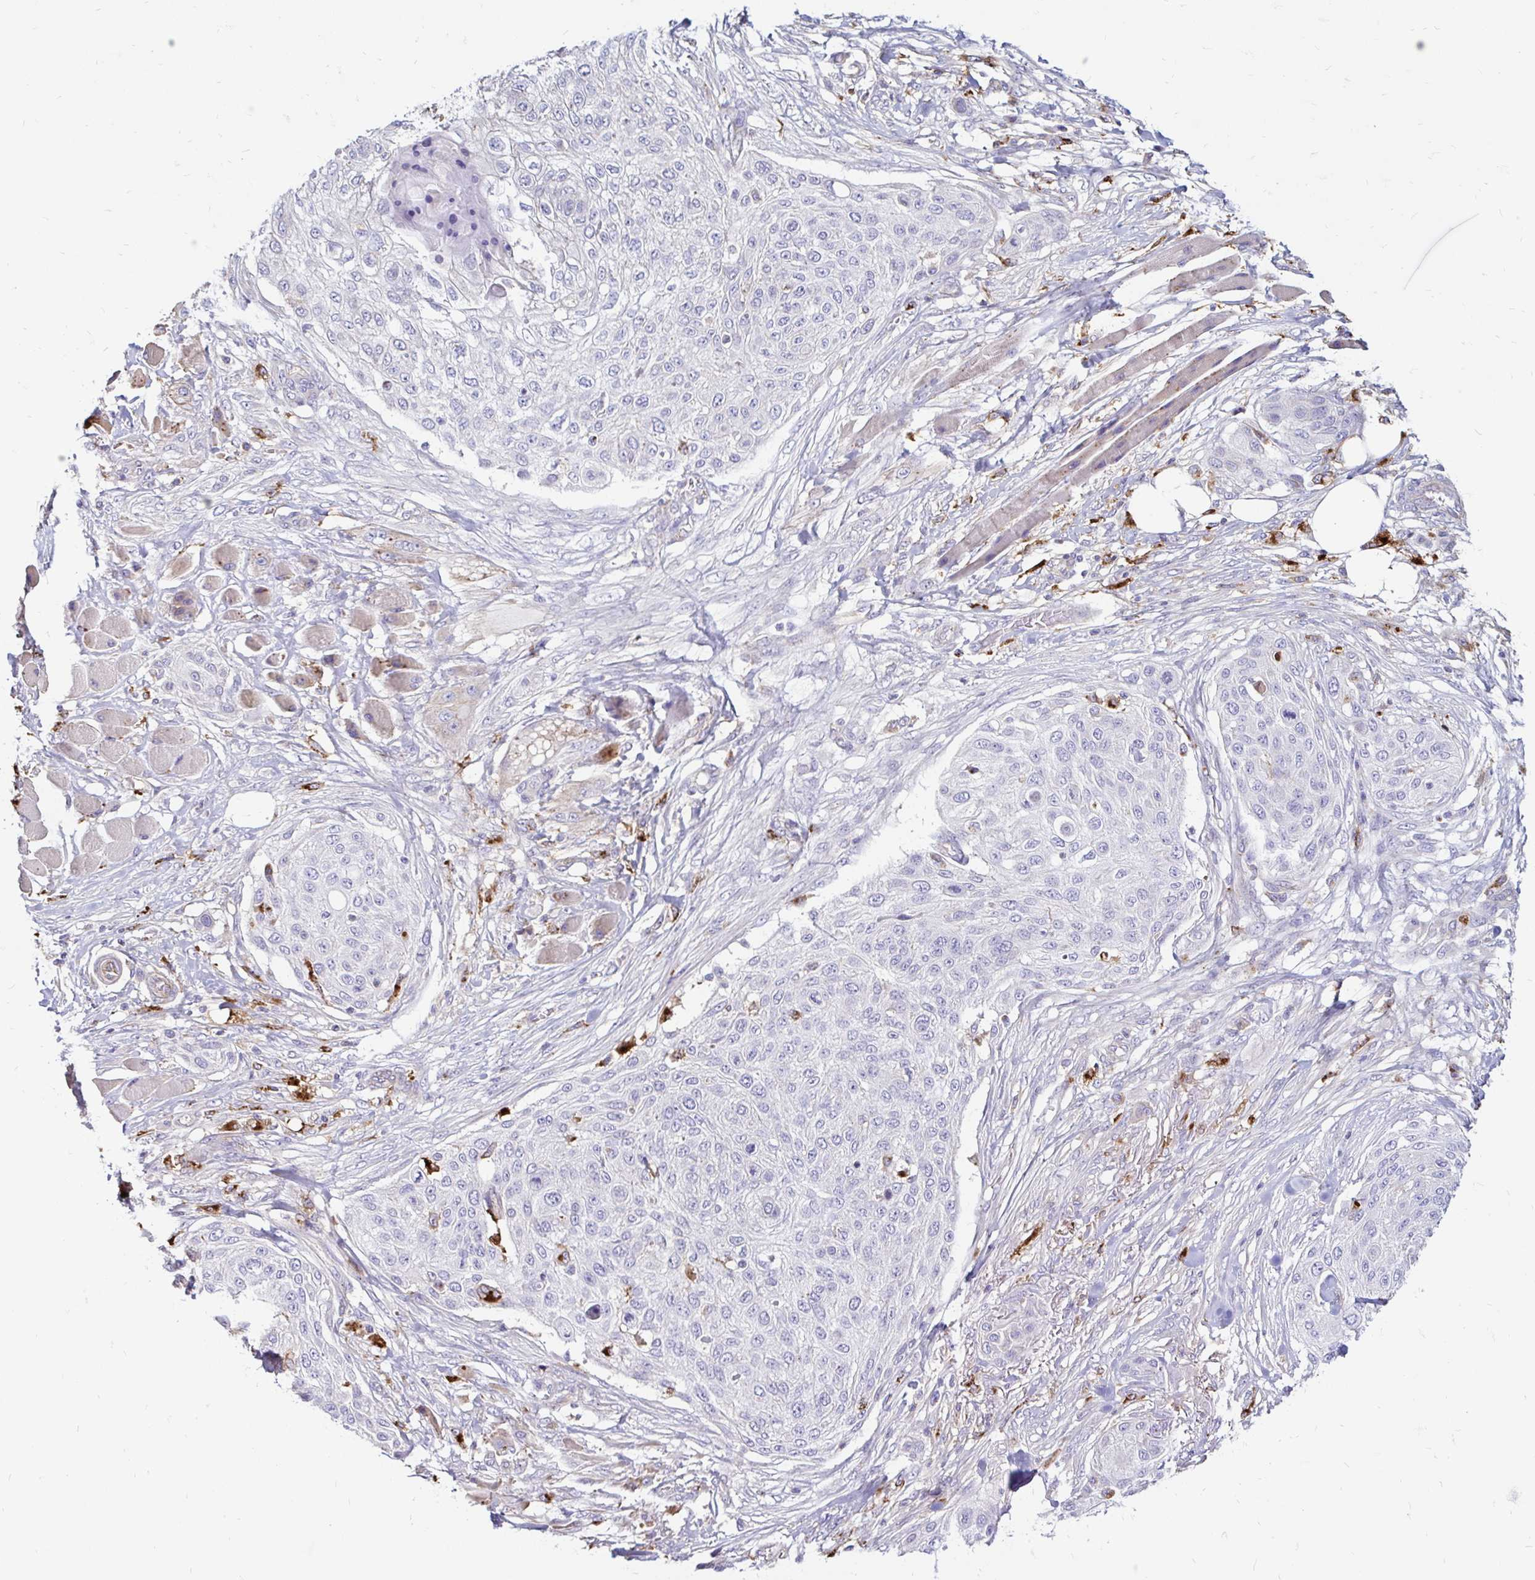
{"staining": {"intensity": "negative", "quantity": "none", "location": "none"}, "tissue": "skin cancer", "cell_type": "Tumor cells", "image_type": "cancer", "snomed": [{"axis": "morphology", "description": "Squamous cell carcinoma, NOS"}, {"axis": "topography", "description": "Skin"}], "caption": "Immunohistochemistry (IHC) histopathology image of human skin squamous cell carcinoma stained for a protein (brown), which demonstrates no positivity in tumor cells. (DAB (3,3'-diaminobenzidine) immunohistochemistry (IHC) visualized using brightfield microscopy, high magnification).", "gene": "FUCA1", "patient": {"sex": "female", "age": 87}}